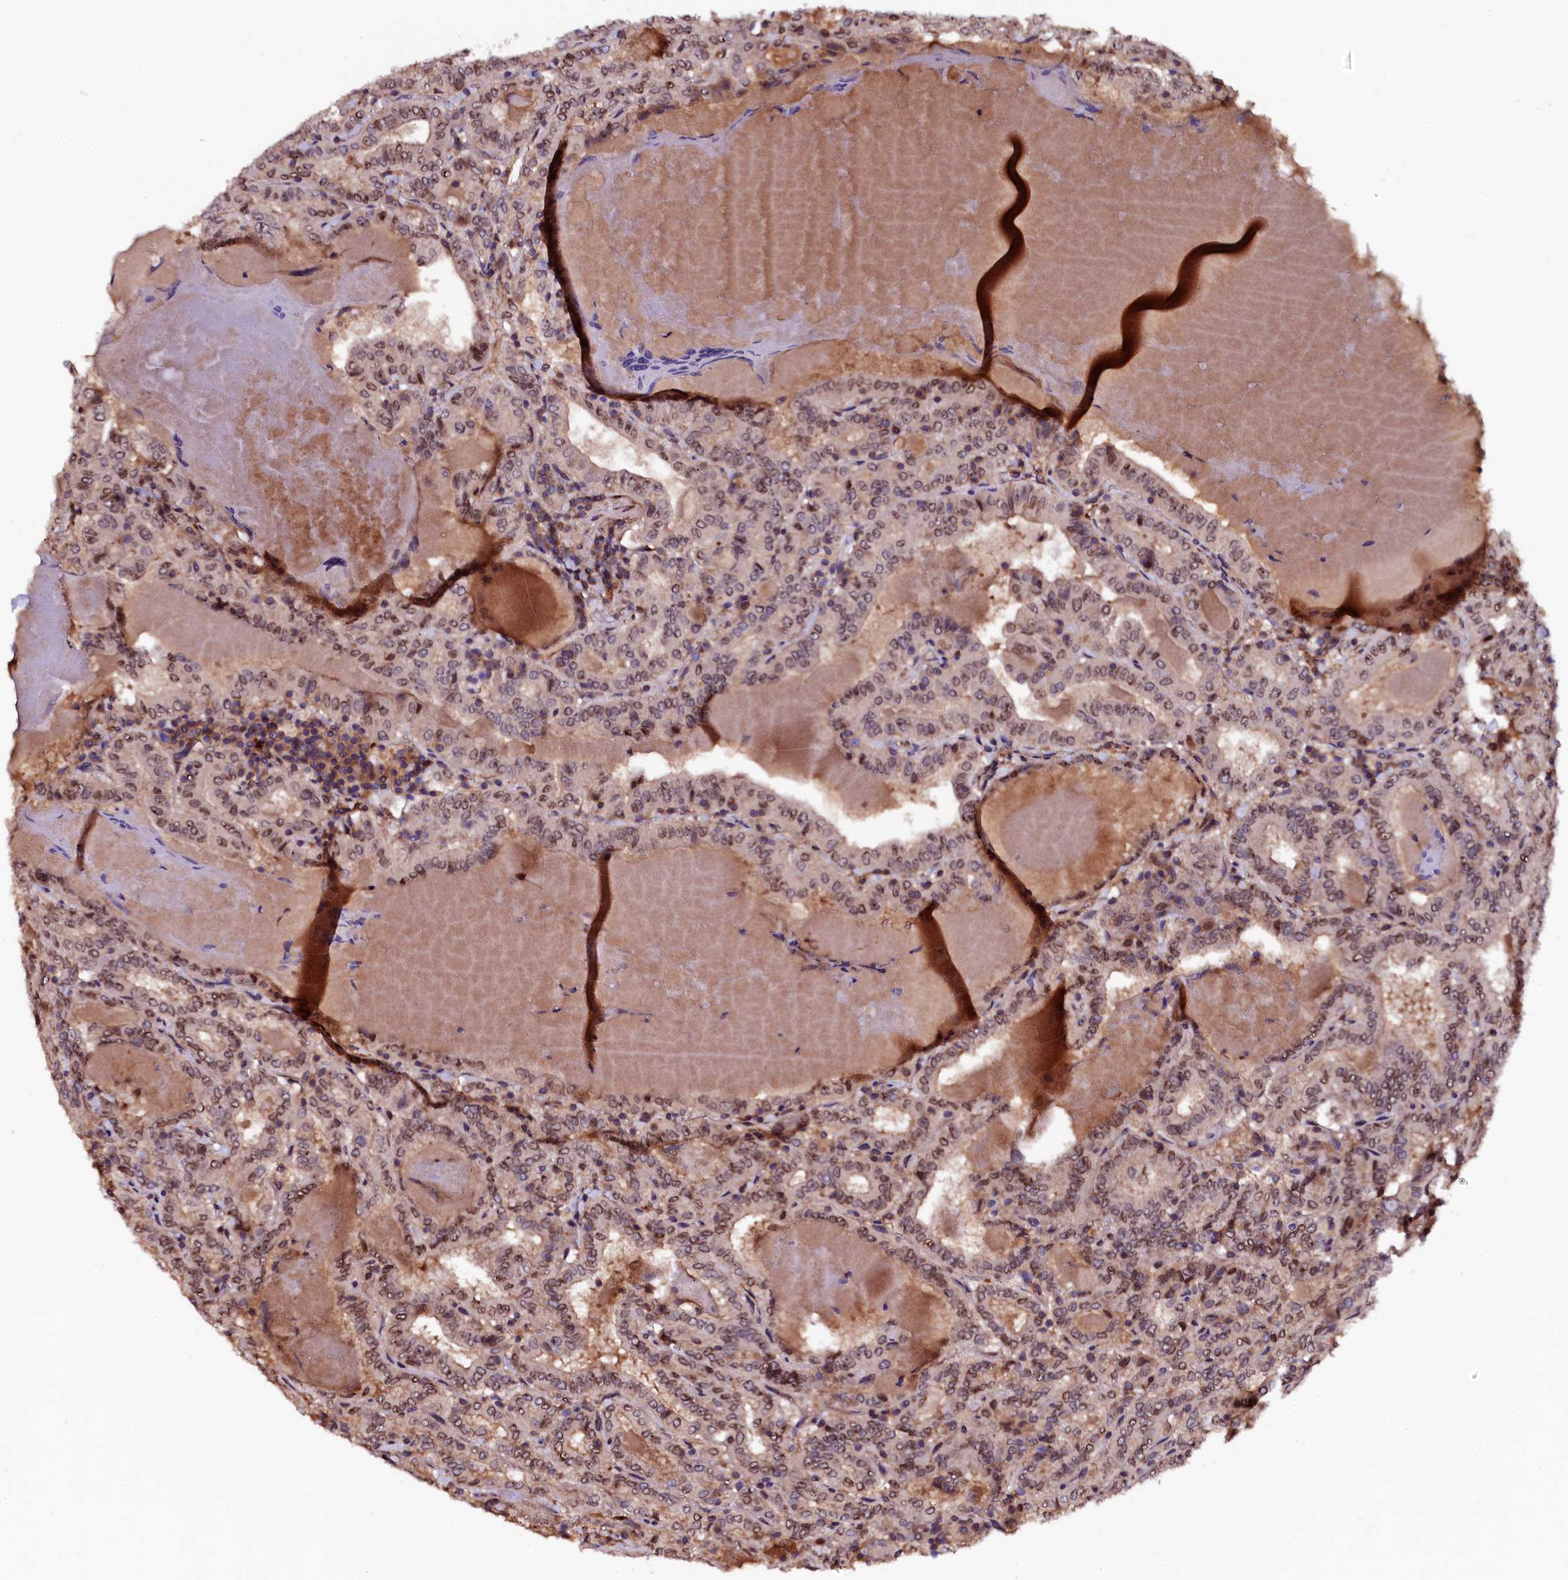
{"staining": {"intensity": "moderate", "quantity": ">75%", "location": "cytoplasmic/membranous,nuclear"}, "tissue": "thyroid cancer", "cell_type": "Tumor cells", "image_type": "cancer", "snomed": [{"axis": "morphology", "description": "Papillary adenocarcinoma, NOS"}, {"axis": "topography", "description": "Thyroid gland"}], "caption": "Approximately >75% of tumor cells in human papillary adenocarcinoma (thyroid) exhibit moderate cytoplasmic/membranous and nuclear protein expression as visualized by brown immunohistochemical staining.", "gene": "N4BP1", "patient": {"sex": "female", "age": 72}}